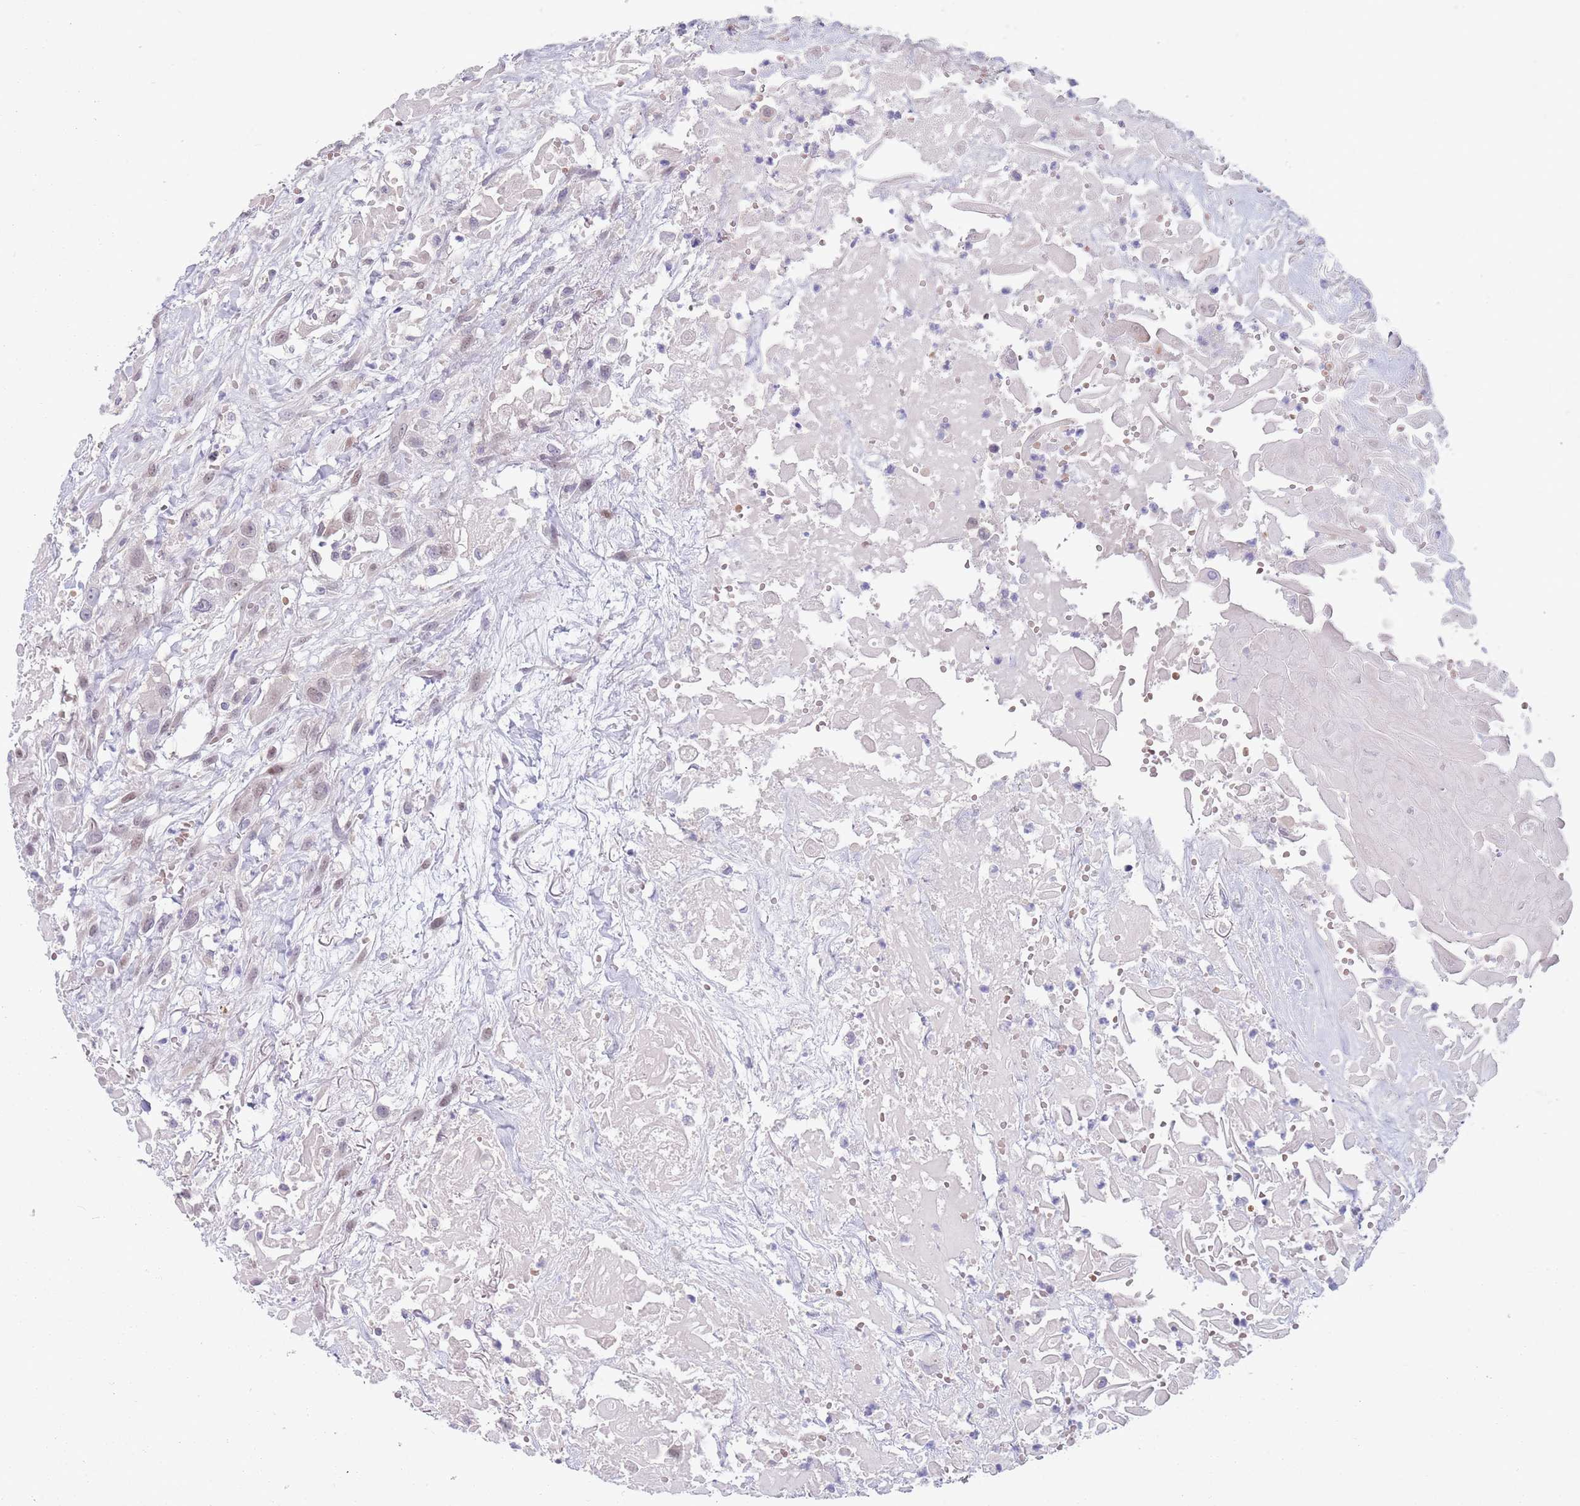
{"staining": {"intensity": "weak", "quantity": "25%-75%", "location": "nuclear"}, "tissue": "head and neck cancer", "cell_type": "Tumor cells", "image_type": "cancer", "snomed": [{"axis": "morphology", "description": "Squamous cell carcinoma, NOS"}, {"axis": "topography", "description": "Head-Neck"}], "caption": "Protein expression analysis of human head and neck cancer reveals weak nuclear positivity in about 25%-75% of tumor cells.", "gene": "CLNS1A", "patient": {"sex": "male", "age": 81}}